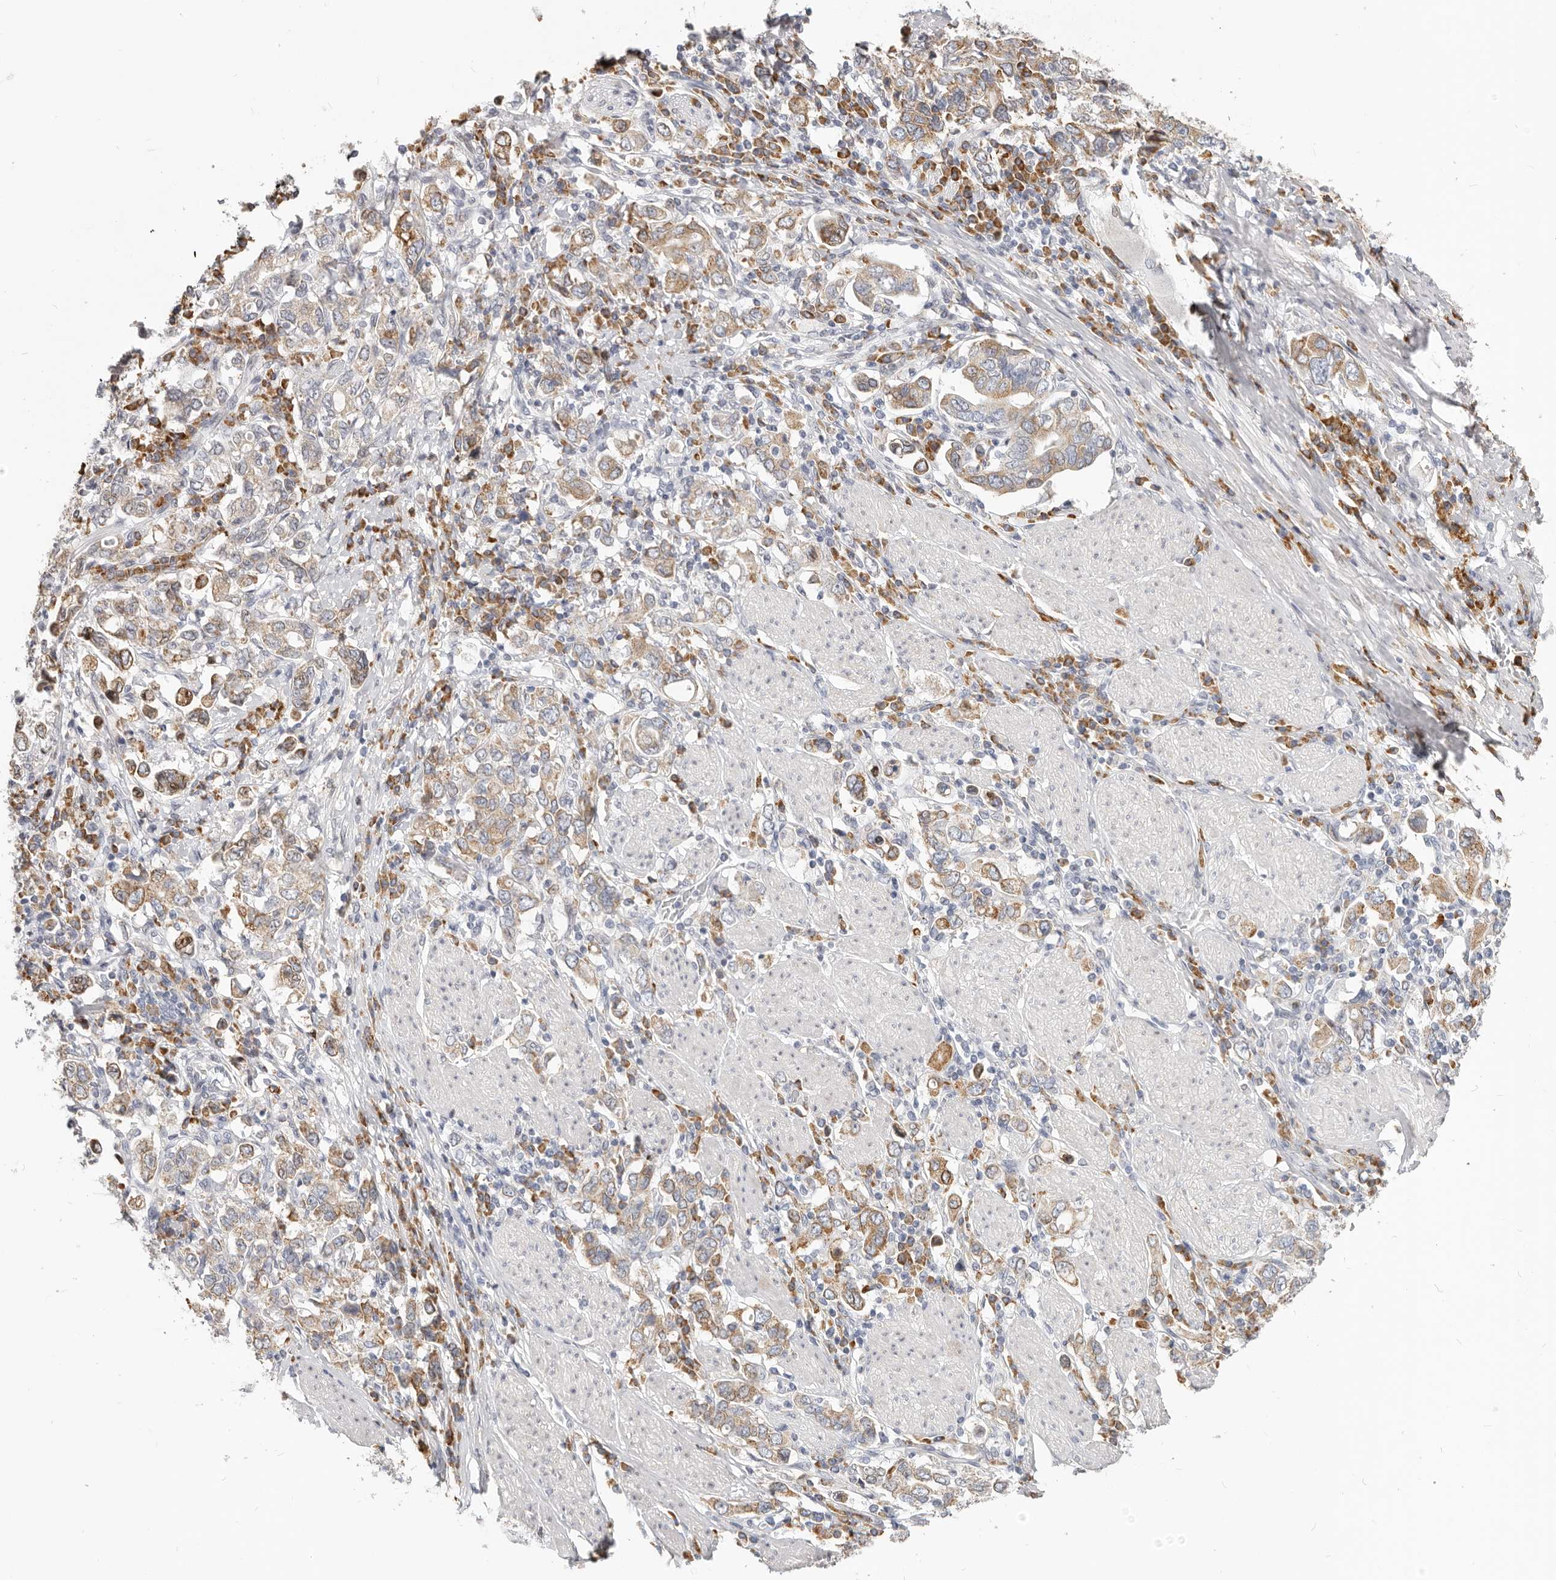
{"staining": {"intensity": "moderate", "quantity": ">75%", "location": "cytoplasmic/membranous"}, "tissue": "stomach cancer", "cell_type": "Tumor cells", "image_type": "cancer", "snomed": [{"axis": "morphology", "description": "Adenocarcinoma, NOS"}, {"axis": "topography", "description": "Stomach, upper"}], "caption": "An image of adenocarcinoma (stomach) stained for a protein displays moderate cytoplasmic/membranous brown staining in tumor cells. (IHC, brightfield microscopy, high magnification).", "gene": "IL32", "patient": {"sex": "male", "age": 62}}